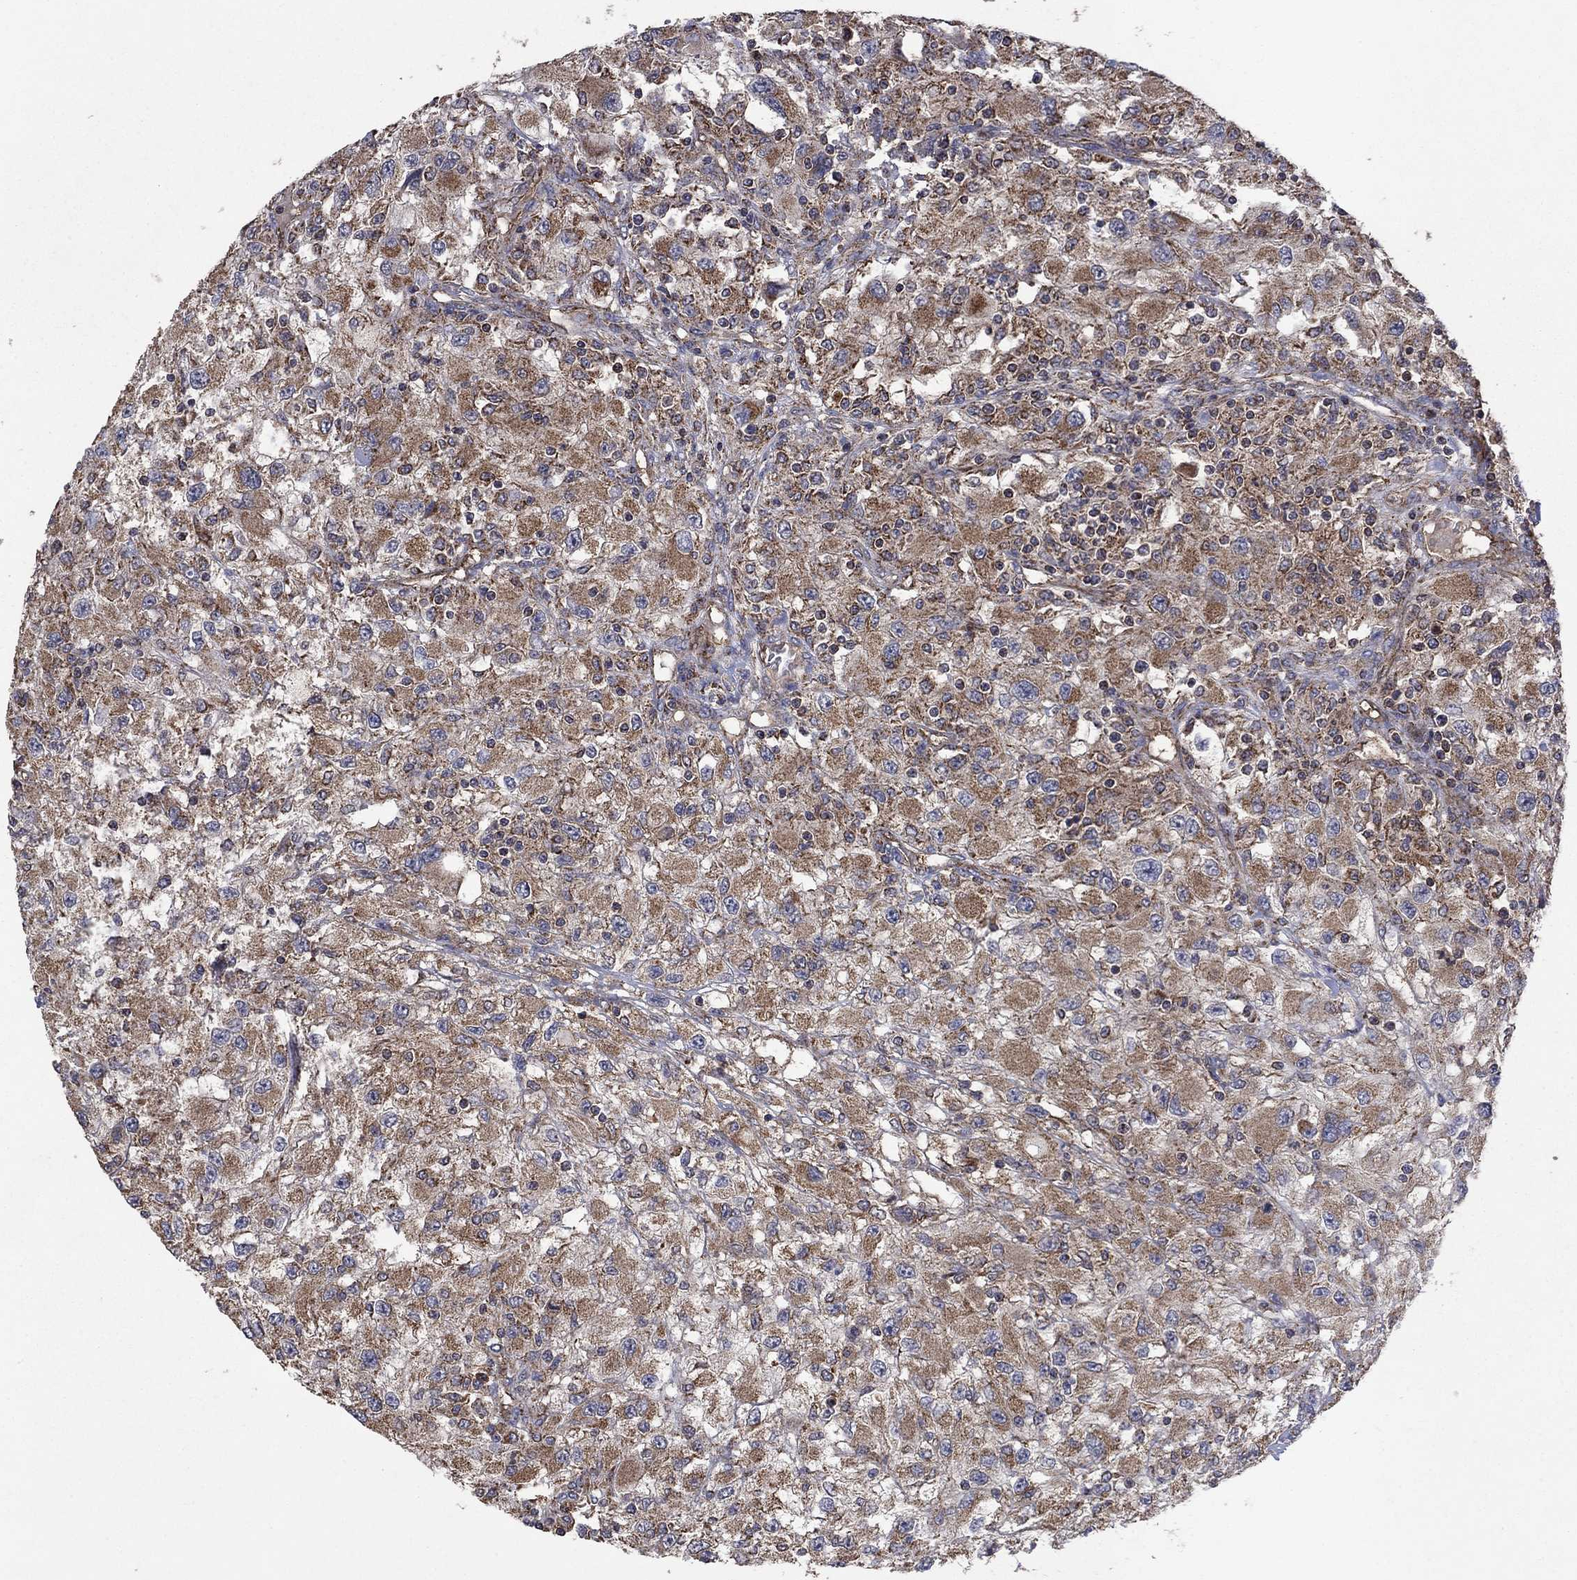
{"staining": {"intensity": "moderate", "quantity": ">75%", "location": "cytoplasmic/membranous"}, "tissue": "renal cancer", "cell_type": "Tumor cells", "image_type": "cancer", "snomed": [{"axis": "morphology", "description": "Adenocarcinoma, NOS"}, {"axis": "topography", "description": "Kidney"}], "caption": "IHC histopathology image of neoplastic tissue: human adenocarcinoma (renal) stained using immunohistochemistry (IHC) reveals medium levels of moderate protein expression localized specifically in the cytoplasmic/membranous of tumor cells, appearing as a cytoplasmic/membranous brown color.", "gene": "DPH1", "patient": {"sex": "female", "age": 67}}